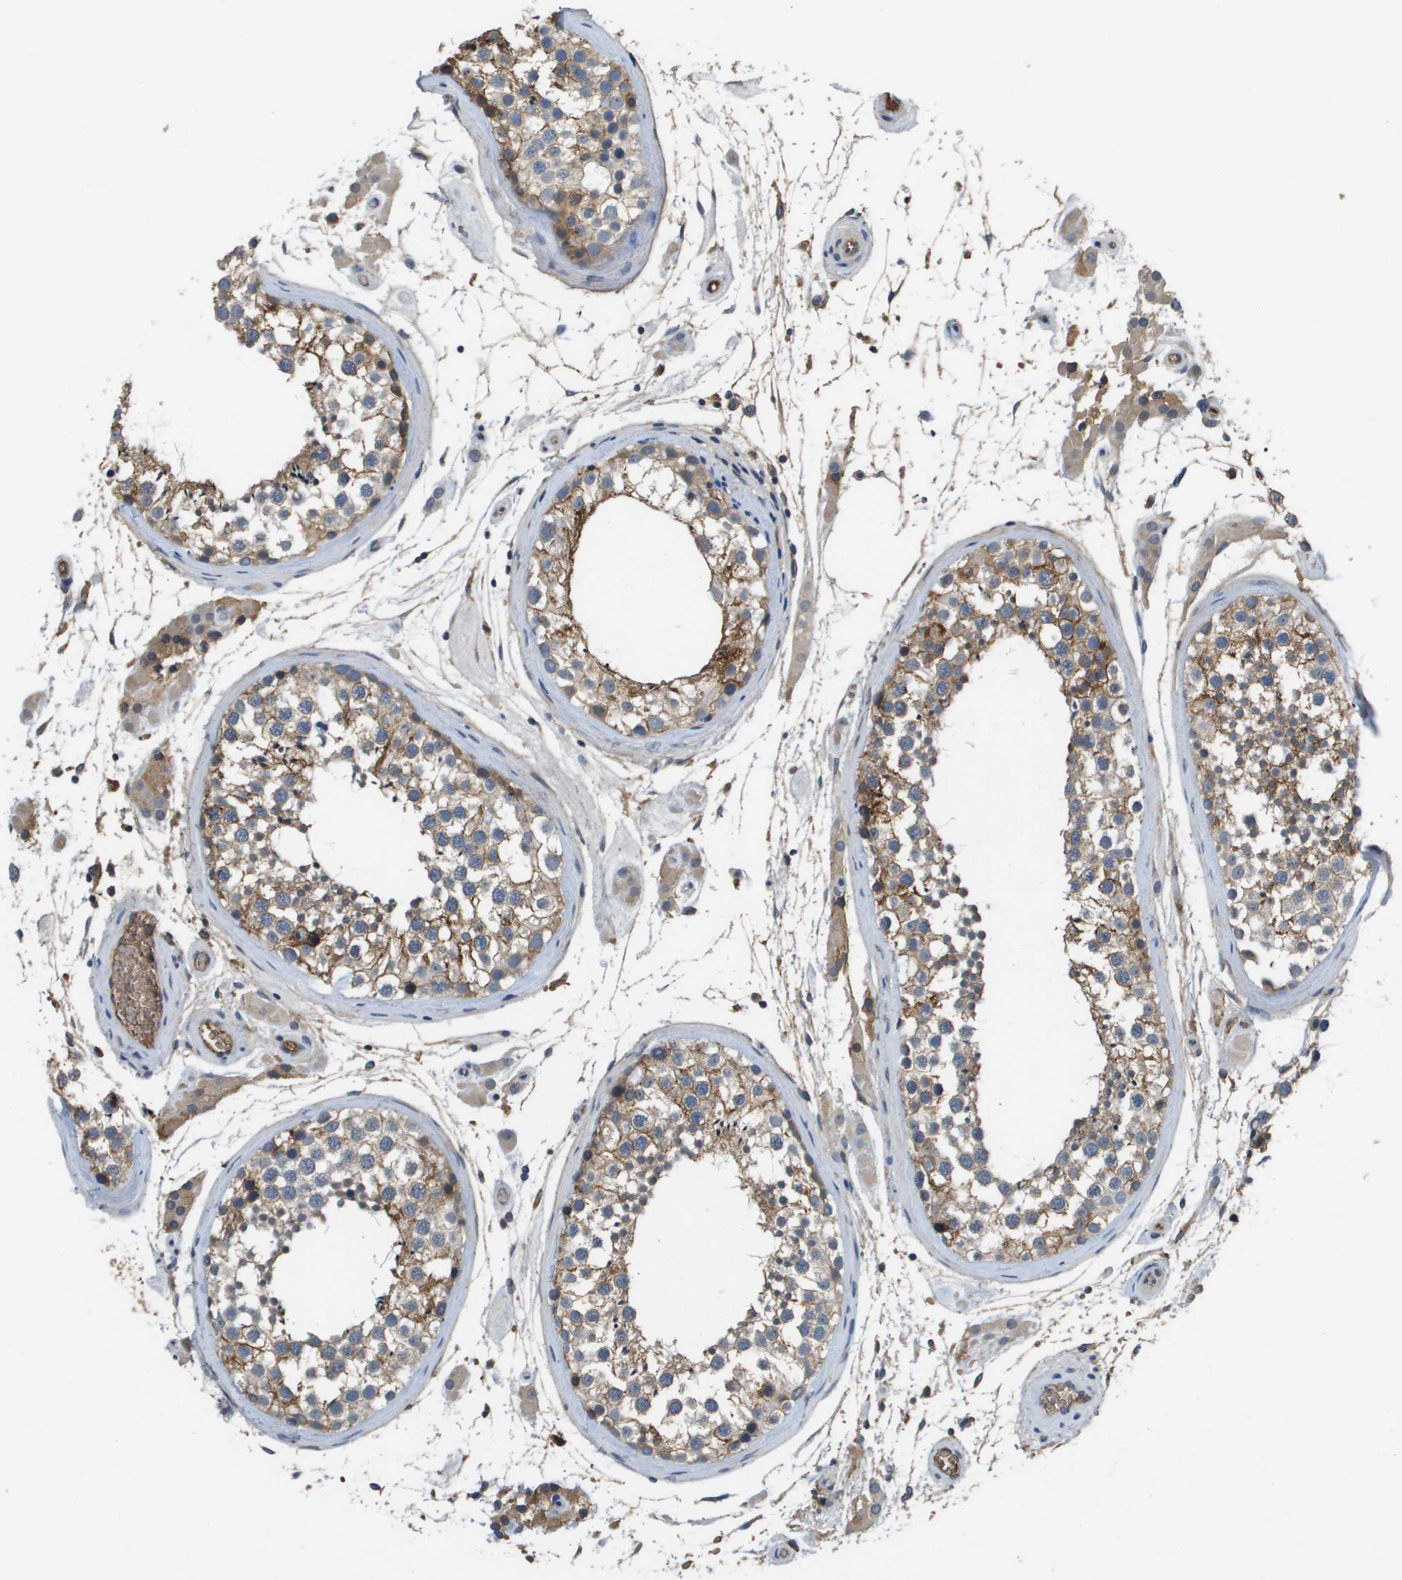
{"staining": {"intensity": "moderate", "quantity": ">75%", "location": "cytoplasmic/membranous"}, "tissue": "testis", "cell_type": "Cells in seminiferous ducts", "image_type": "normal", "snomed": [{"axis": "morphology", "description": "Normal tissue, NOS"}, {"axis": "topography", "description": "Testis"}], "caption": "Cells in seminiferous ducts demonstrate medium levels of moderate cytoplasmic/membranous positivity in about >75% of cells in unremarkable human testis. (Stains: DAB in brown, nuclei in blue, Microscopy: brightfield microscopy at high magnification).", "gene": "SLC16A3", "patient": {"sex": "male", "age": 46}}